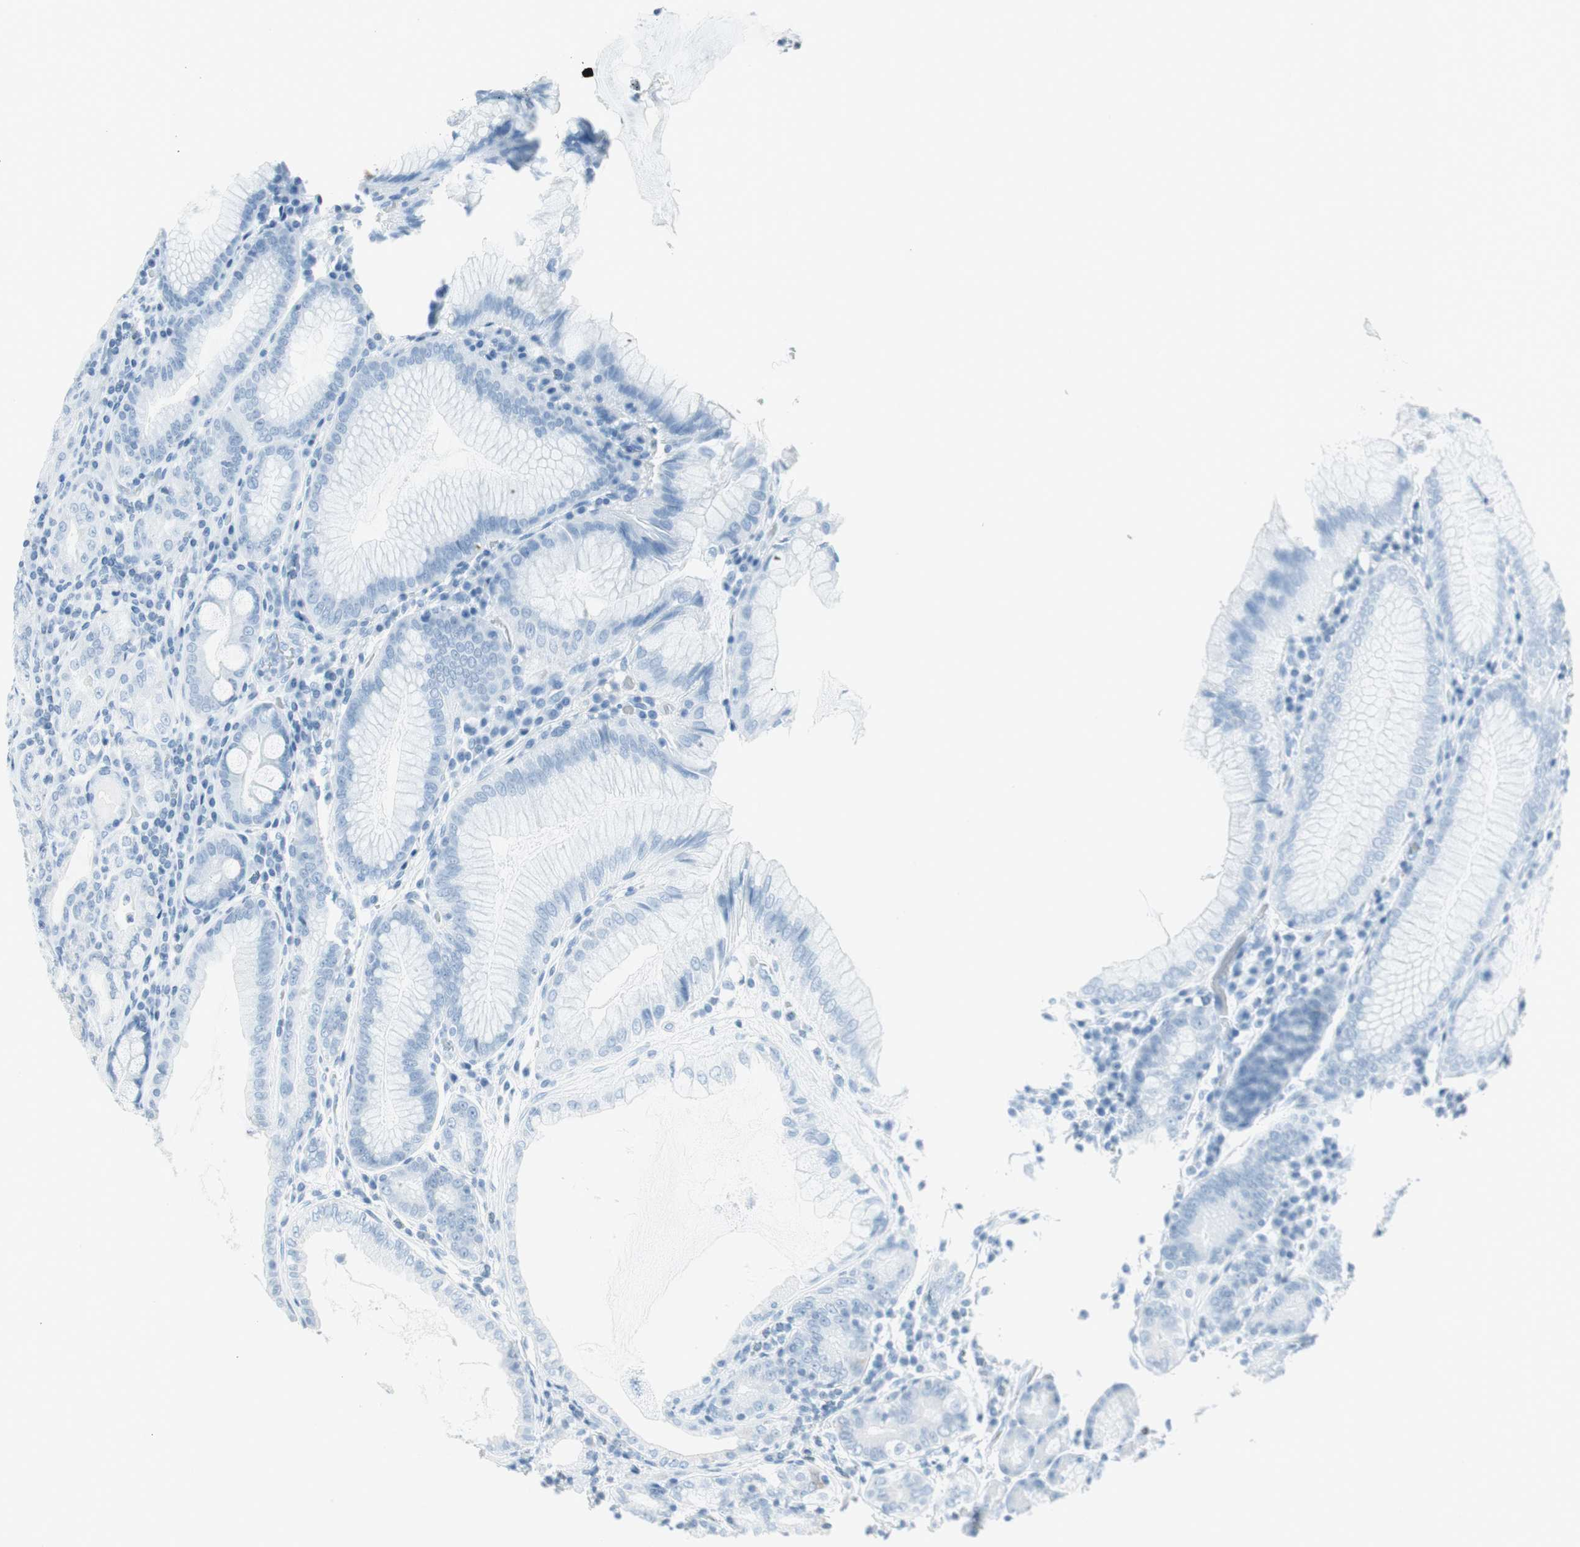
{"staining": {"intensity": "negative", "quantity": "none", "location": "none"}, "tissue": "stomach", "cell_type": "Glandular cells", "image_type": "normal", "snomed": [{"axis": "morphology", "description": "Normal tissue, NOS"}, {"axis": "topography", "description": "Stomach, lower"}], "caption": "Immunohistochemistry histopathology image of unremarkable stomach: stomach stained with DAB reveals no significant protein expression in glandular cells.", "gene": "ARG2", "patient": {"sex": "female", "age": 76}}